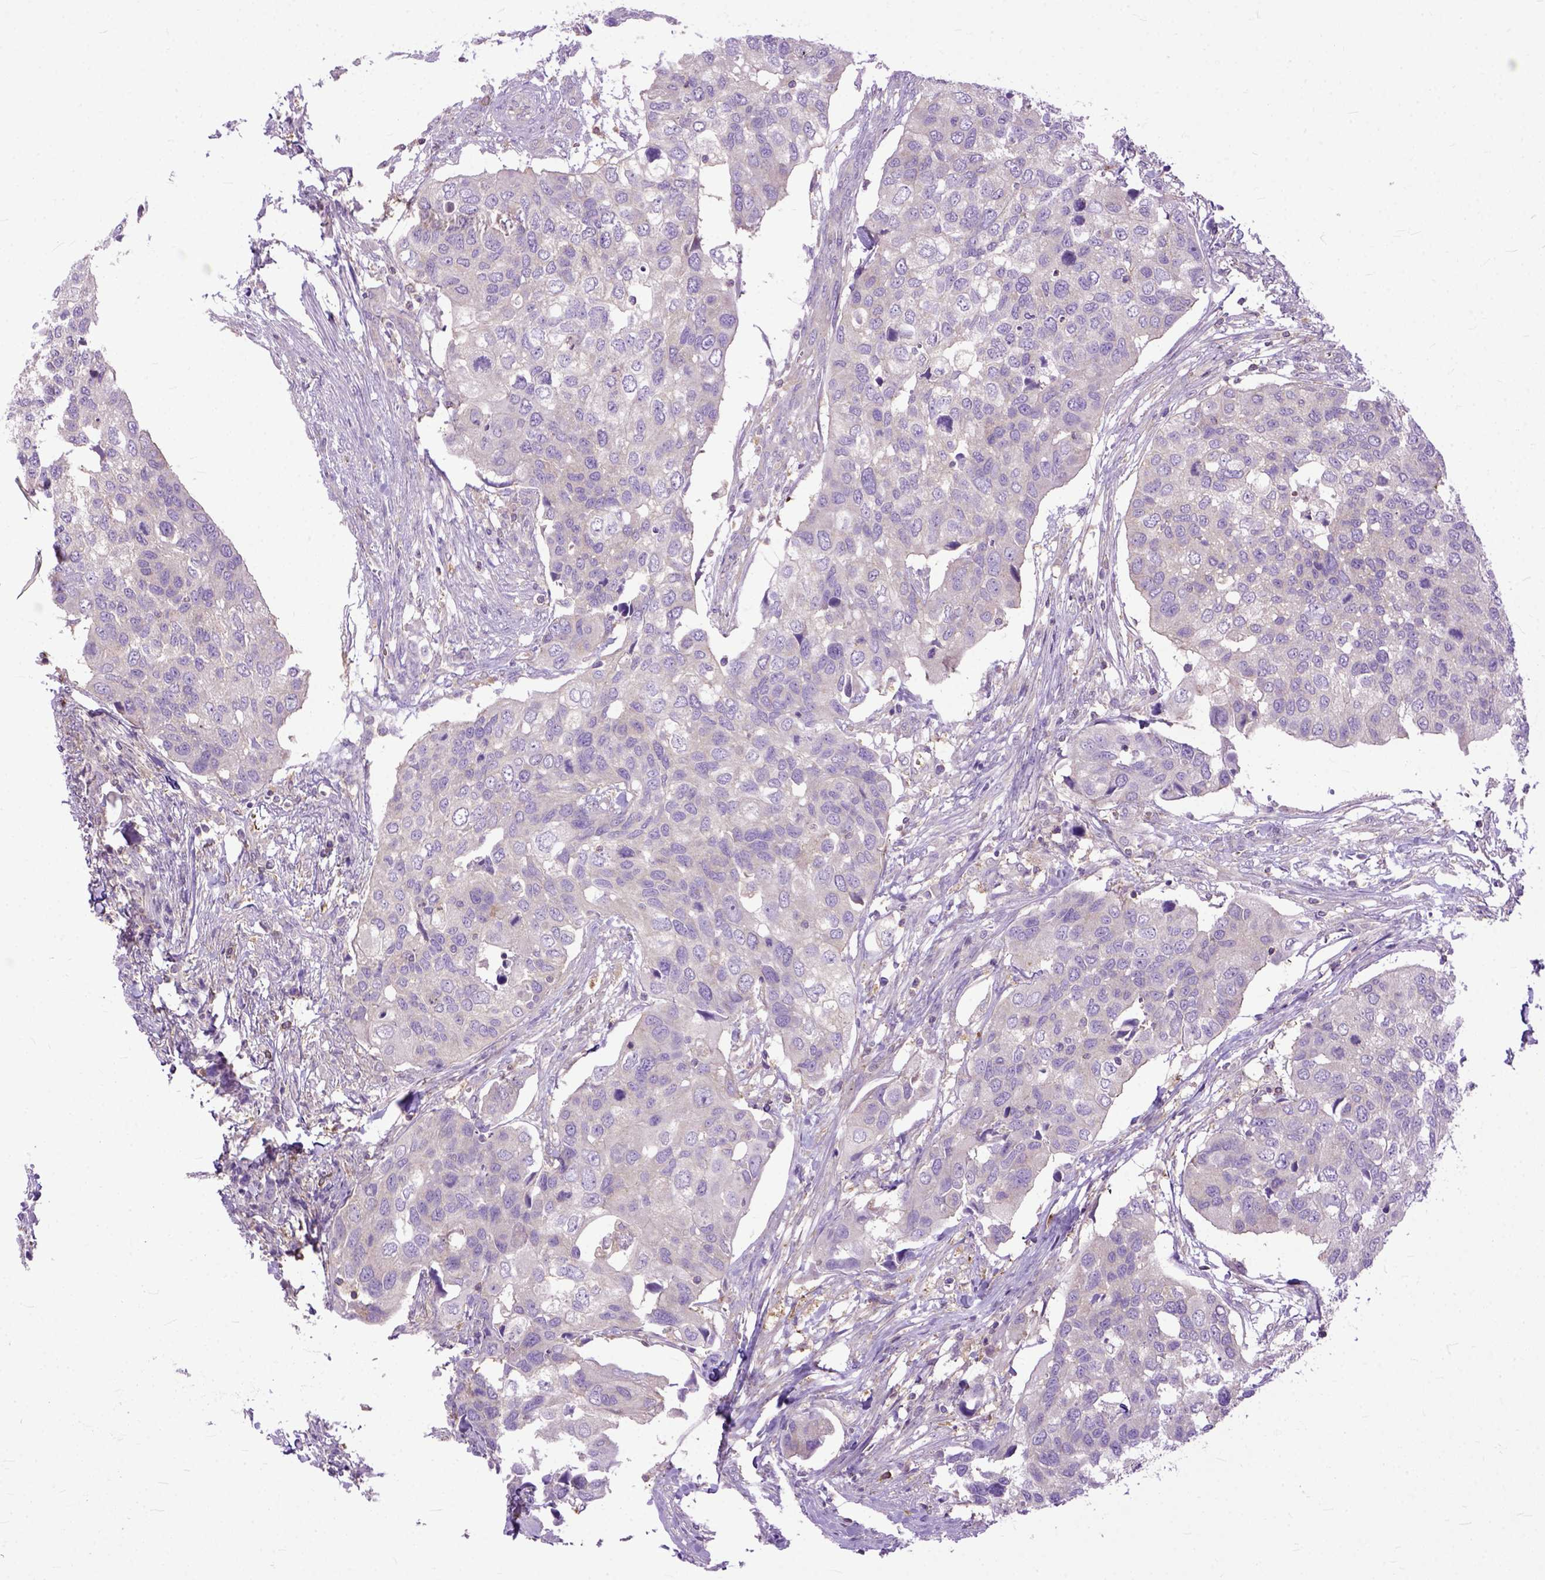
{"staining": {"intensity": "negative", "quantity": "none", "location": "none"}, "tissue": "urothelial cancer", "cell_type": "Tumor cells", "image_type": "cancer", "snomed": [{"axis": "morphology", "description": "Urothelial carcinoma, High grade"}, {"axis": "topography", "description": "Urinary bladder"}], "caption": "Human urothelial carcinoma (high-grade) stained for a protein using immunohistochemistry exhibits no staining in tumor cells.", "gene": "NAMPT", "patient": {"sex": "male", "age": 60}}